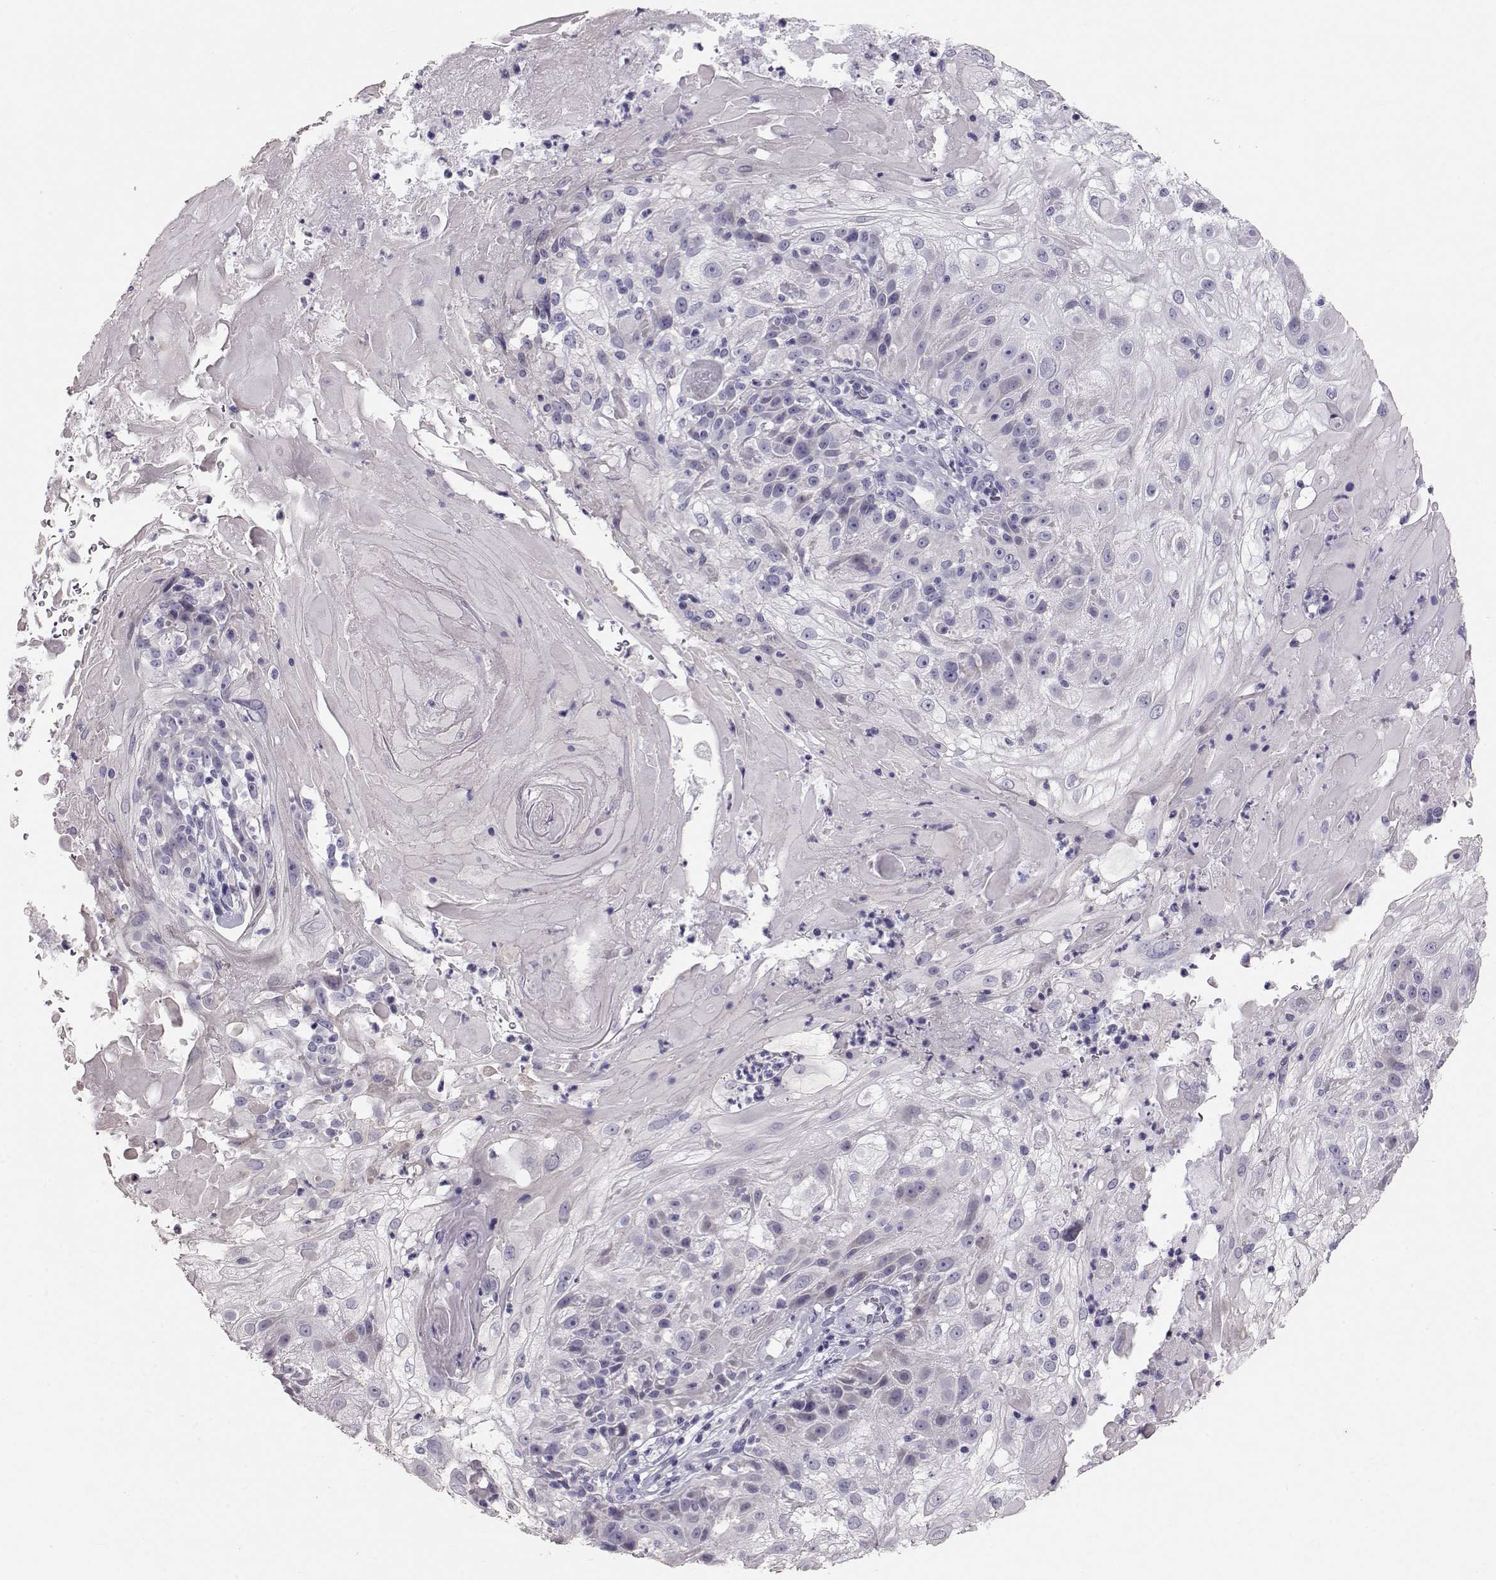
{"staining": {"intensity": "negative", "quantity": "none", "location": "none"}, "tissue": "skin cancer", "cell_type": "Tumor cells", "image_type": "cancer", "snomed": [{"axis": "morphology", "description": "Normal tissue, NOS"}, {"axis": "morphology", "description": "Squamous cell carcinoma, NOS"}, {"axis": "topography", "description": "Skin"}], "caption": "The histopathology image demonstrates no staining of tumor cells in skin squamous cell carcinoma.", "gene": "RD3", "patient": {"sex": "female", "age": 83}}